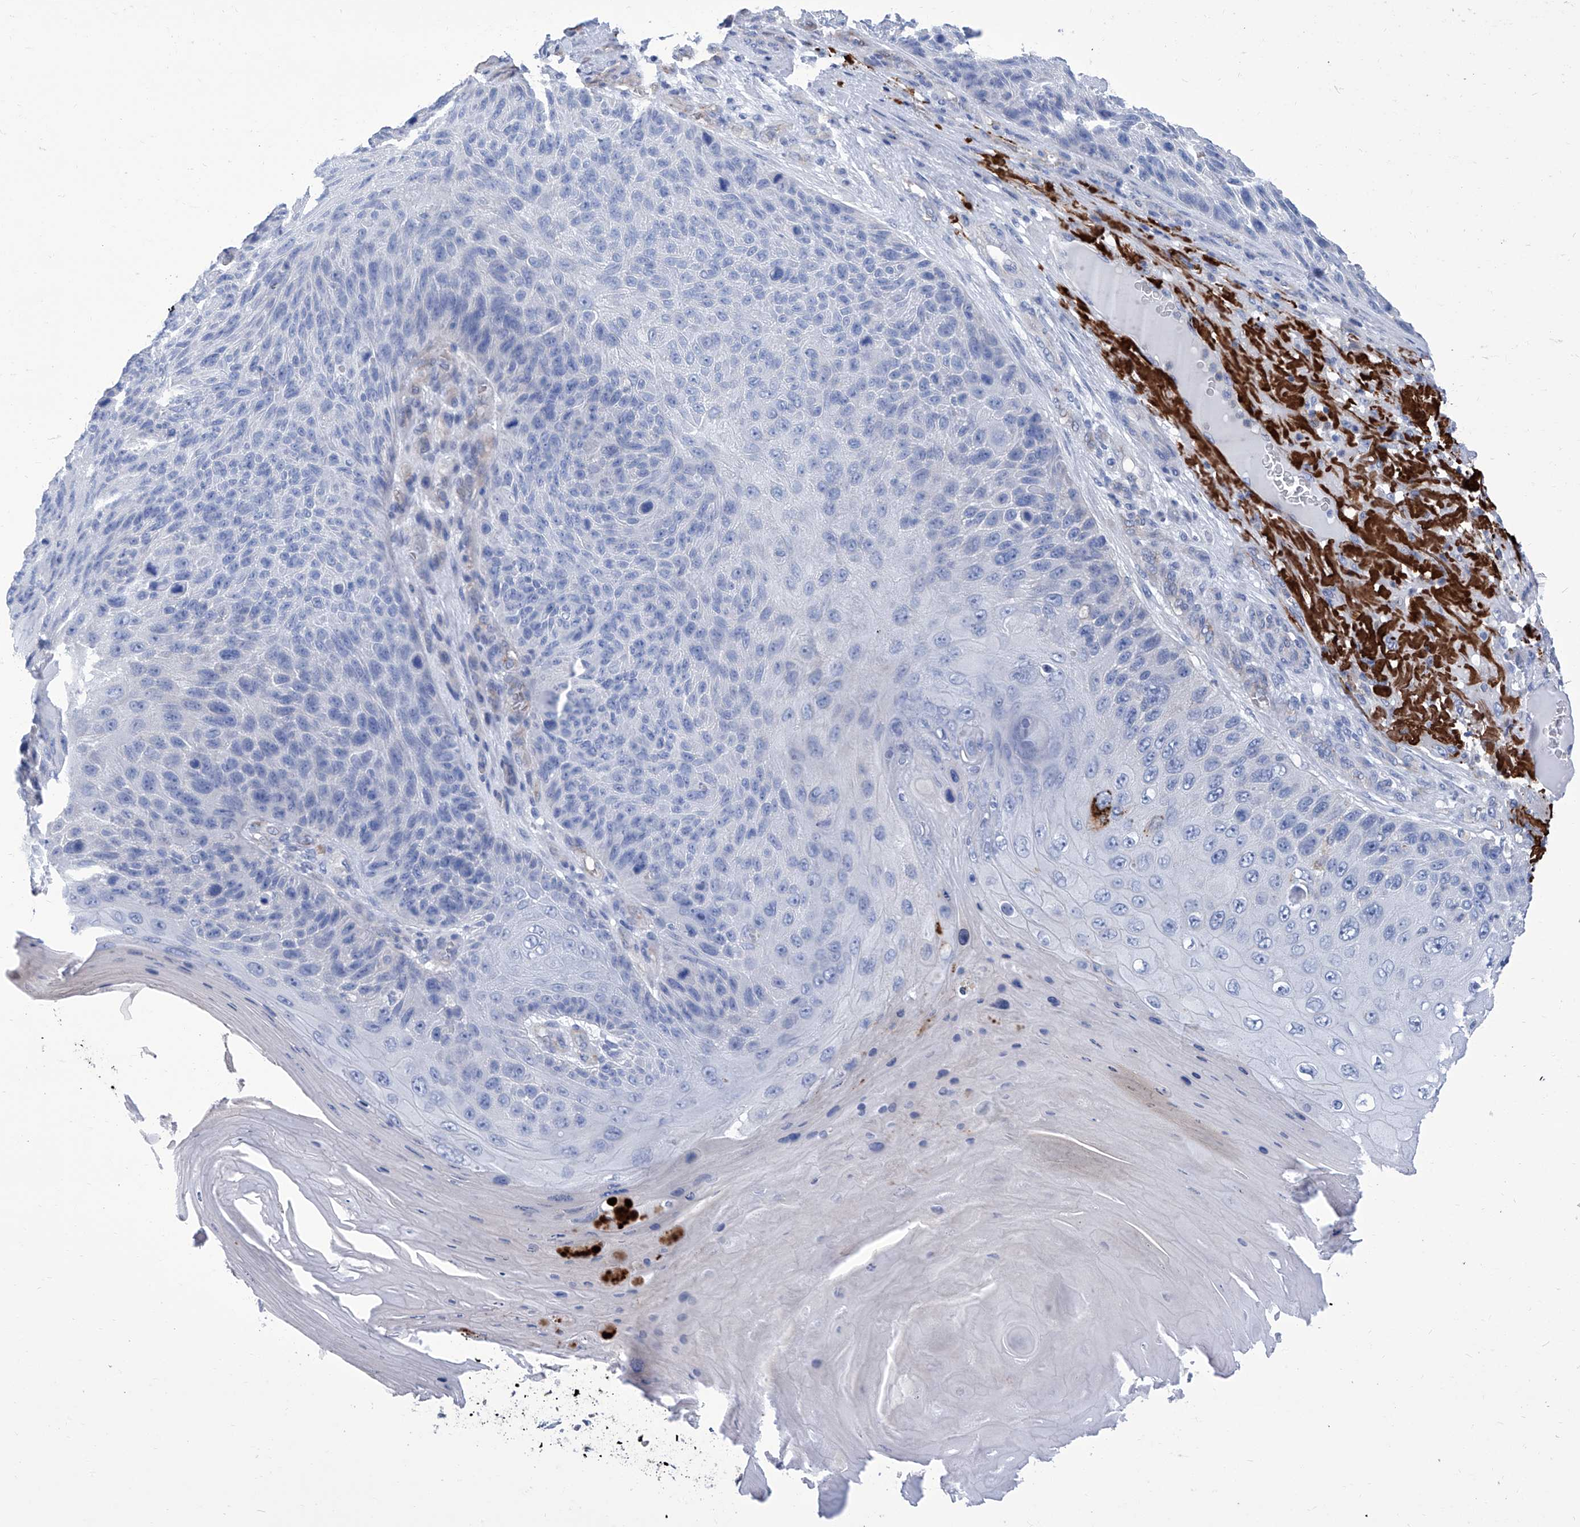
{"staining": {"intensity": "negative", "quantity": "none", "location": "none"}, "tissue": "skin cancer", "cell_type": "Tumor cells", "image_type": "cancer", "snomed": [{"axis": "morphology", "description": "Squamous cell carcinoma, NOS"}, {"axis": "topography", "description": "Skin"}], "caption": "Immunohistochemistry (IHC) histopathology image of neoplastic tissue: human skin squamous cell carcinoma stained with DAB displays no significant protein expression in tumor cells.", "gene": "SMS", "patient": {"sex": "female", "age": 88}}